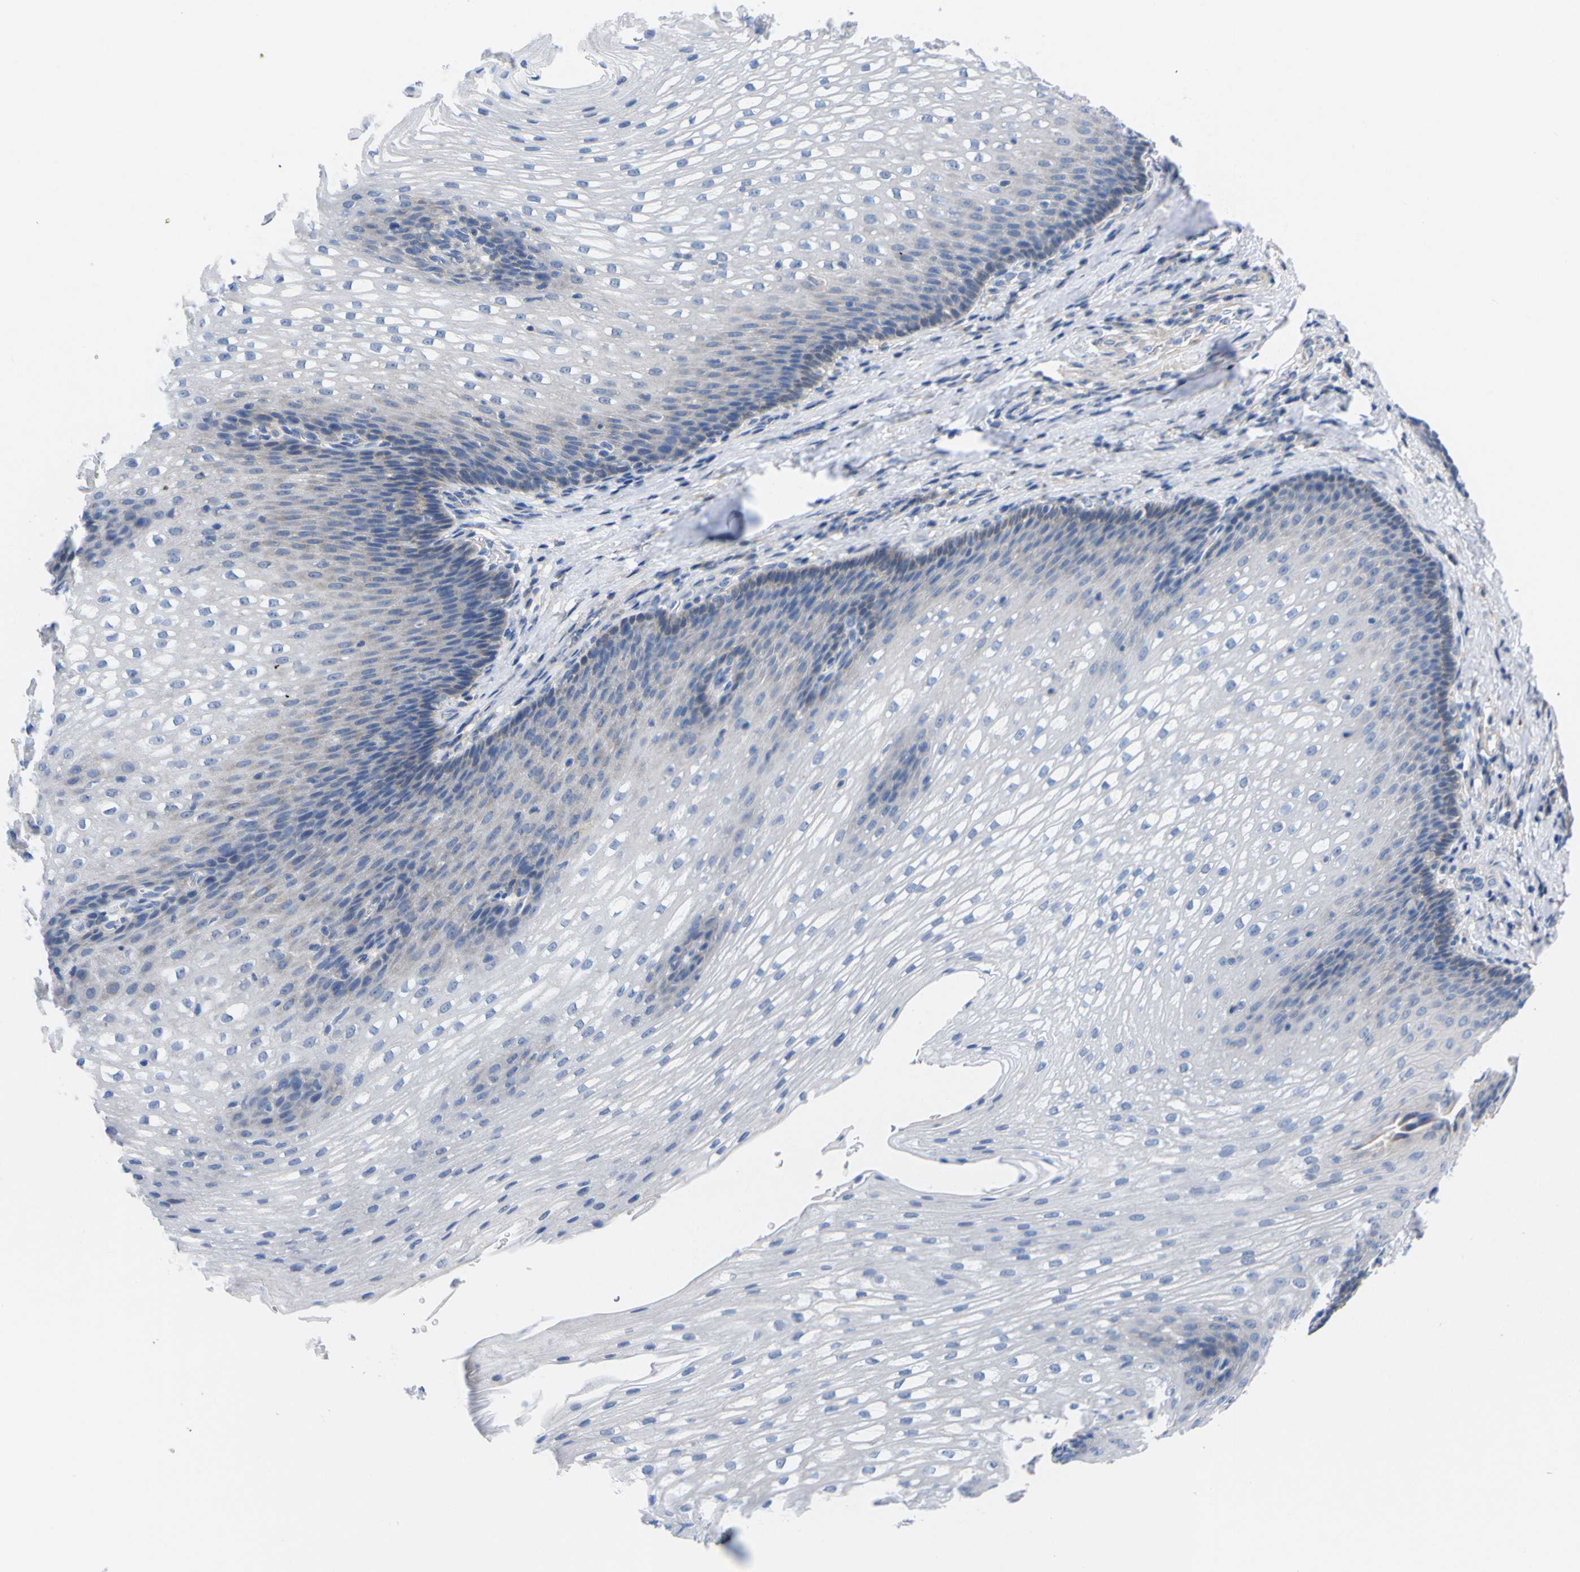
{"staining": {"intensity": "negative", "quantity": "none", "location": "none"}, "tissue": "esophagus", "cell_type": "Squamous epithelial cells", "image_type": "normal", "snomed": [{"axis": "morphology", "description": "Normal tissue, NOS"}, {"axis": "topography", "description": "Esophagus"}], "caption": "Immunohistochemistry micrograph of normal human esophagus stained for a protein (brown), which displays no positivity in squamous epithelial cells. The staining is performed using DAB brown chromogen with nuclei counter-stained in using hematoxylin.", "gene": "PEBP1", "patient": {"sex": "male", "age": 48}}